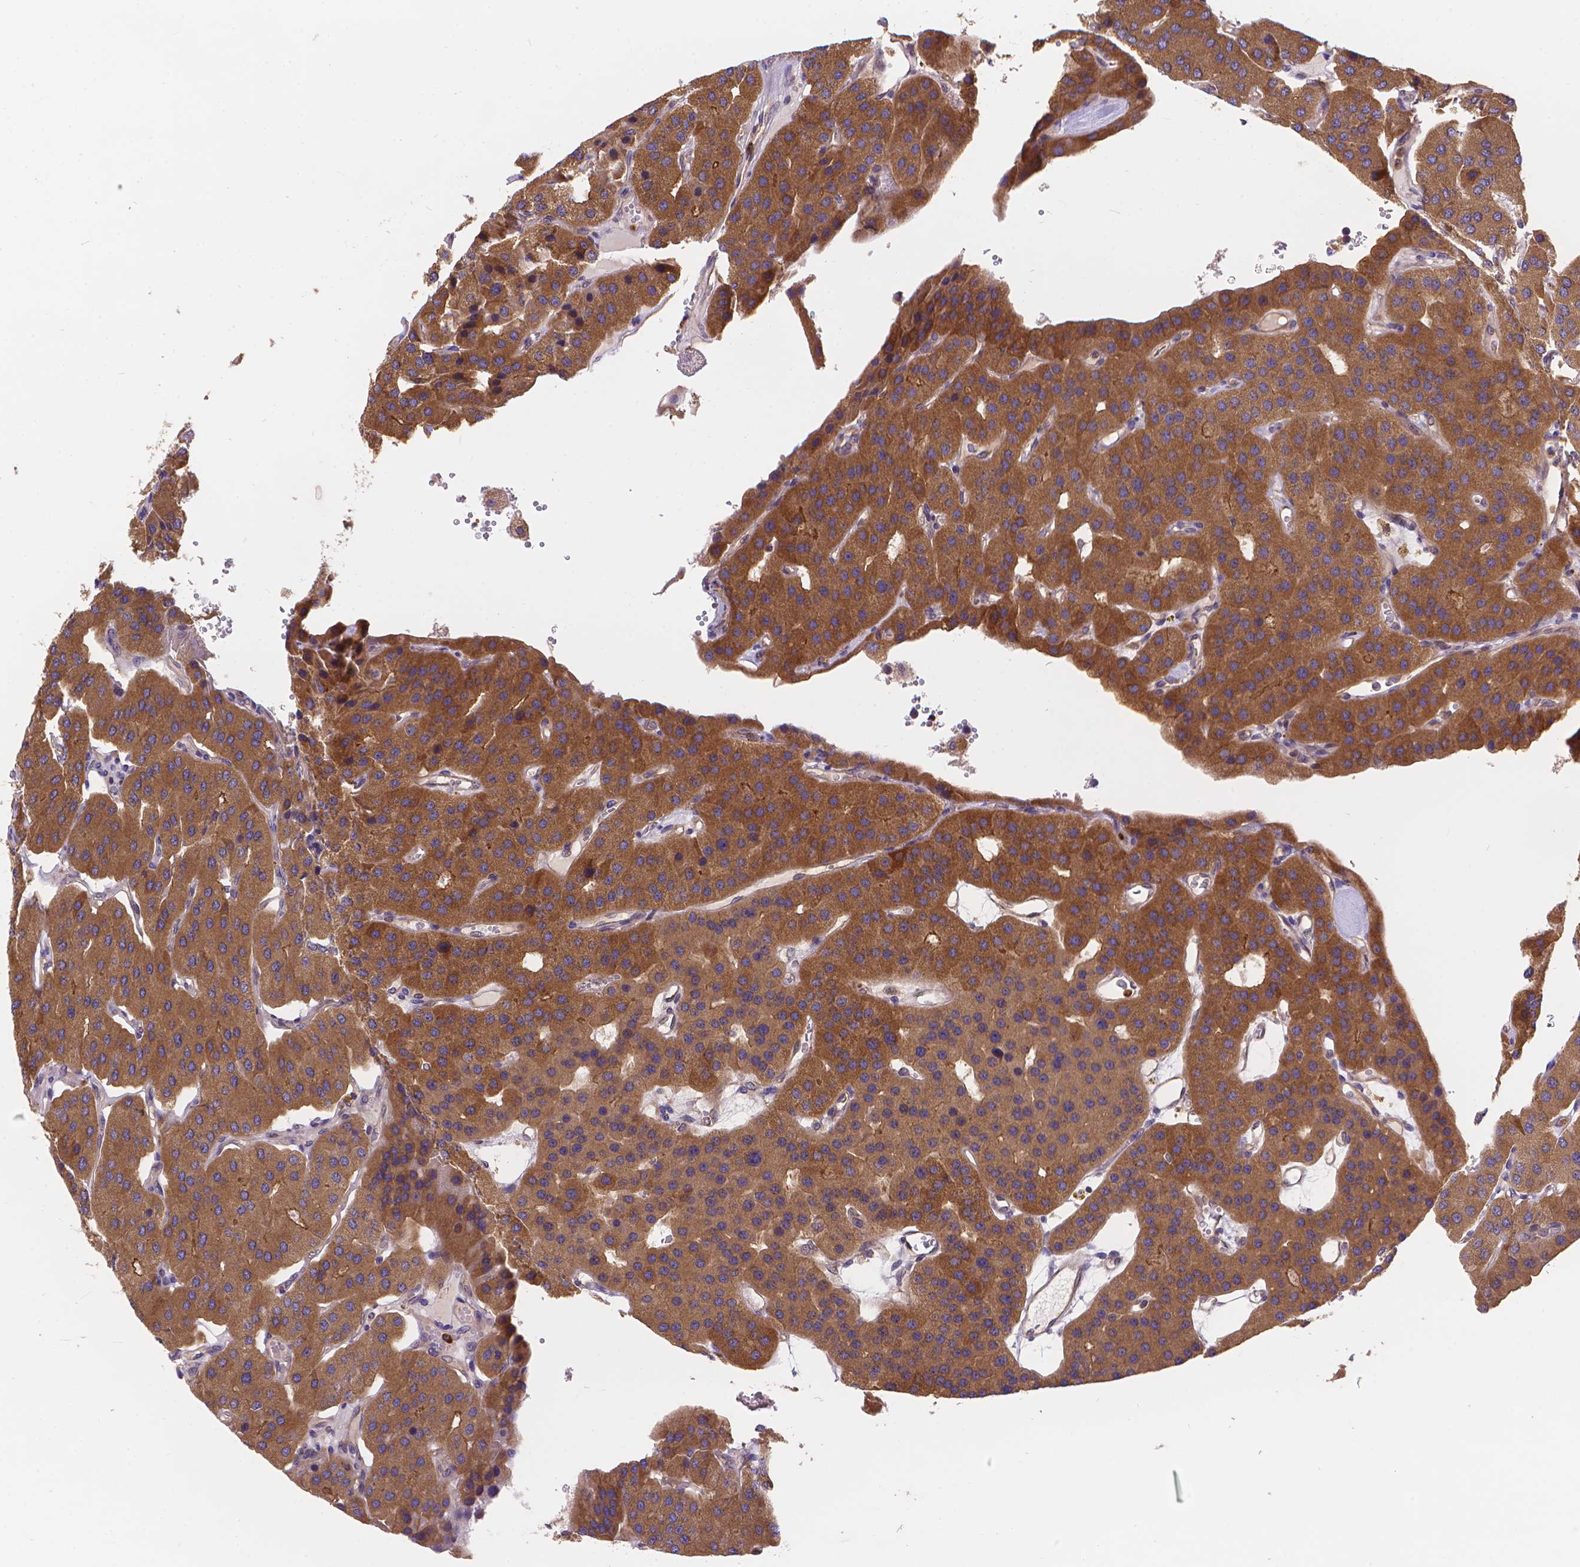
{"staining": {"intensity": "moderate", "quantity": ">75%", "location": "cytoplasmic/membranous"}, "tissue": "parathyroid gland", "cell_type": "Glandular cells", "image_type": "normal", "snomed": [{"axis": "morphology", "description": "Normal tissue, NOS"}, {"axis": "morphology", "description": "Adenoma, NOS"}, {"axis": "topography", "description": "Parathyroid gland"}], "caption": "Protein expression analysis of normal human parathyroid gland reveals moderate cytoplasmic/membranous positivity in about >75% of glandular cells. Nuclei are stained in blue.", "gene": "ARAP1", "patient": {"sex": "female", "age": 86}}